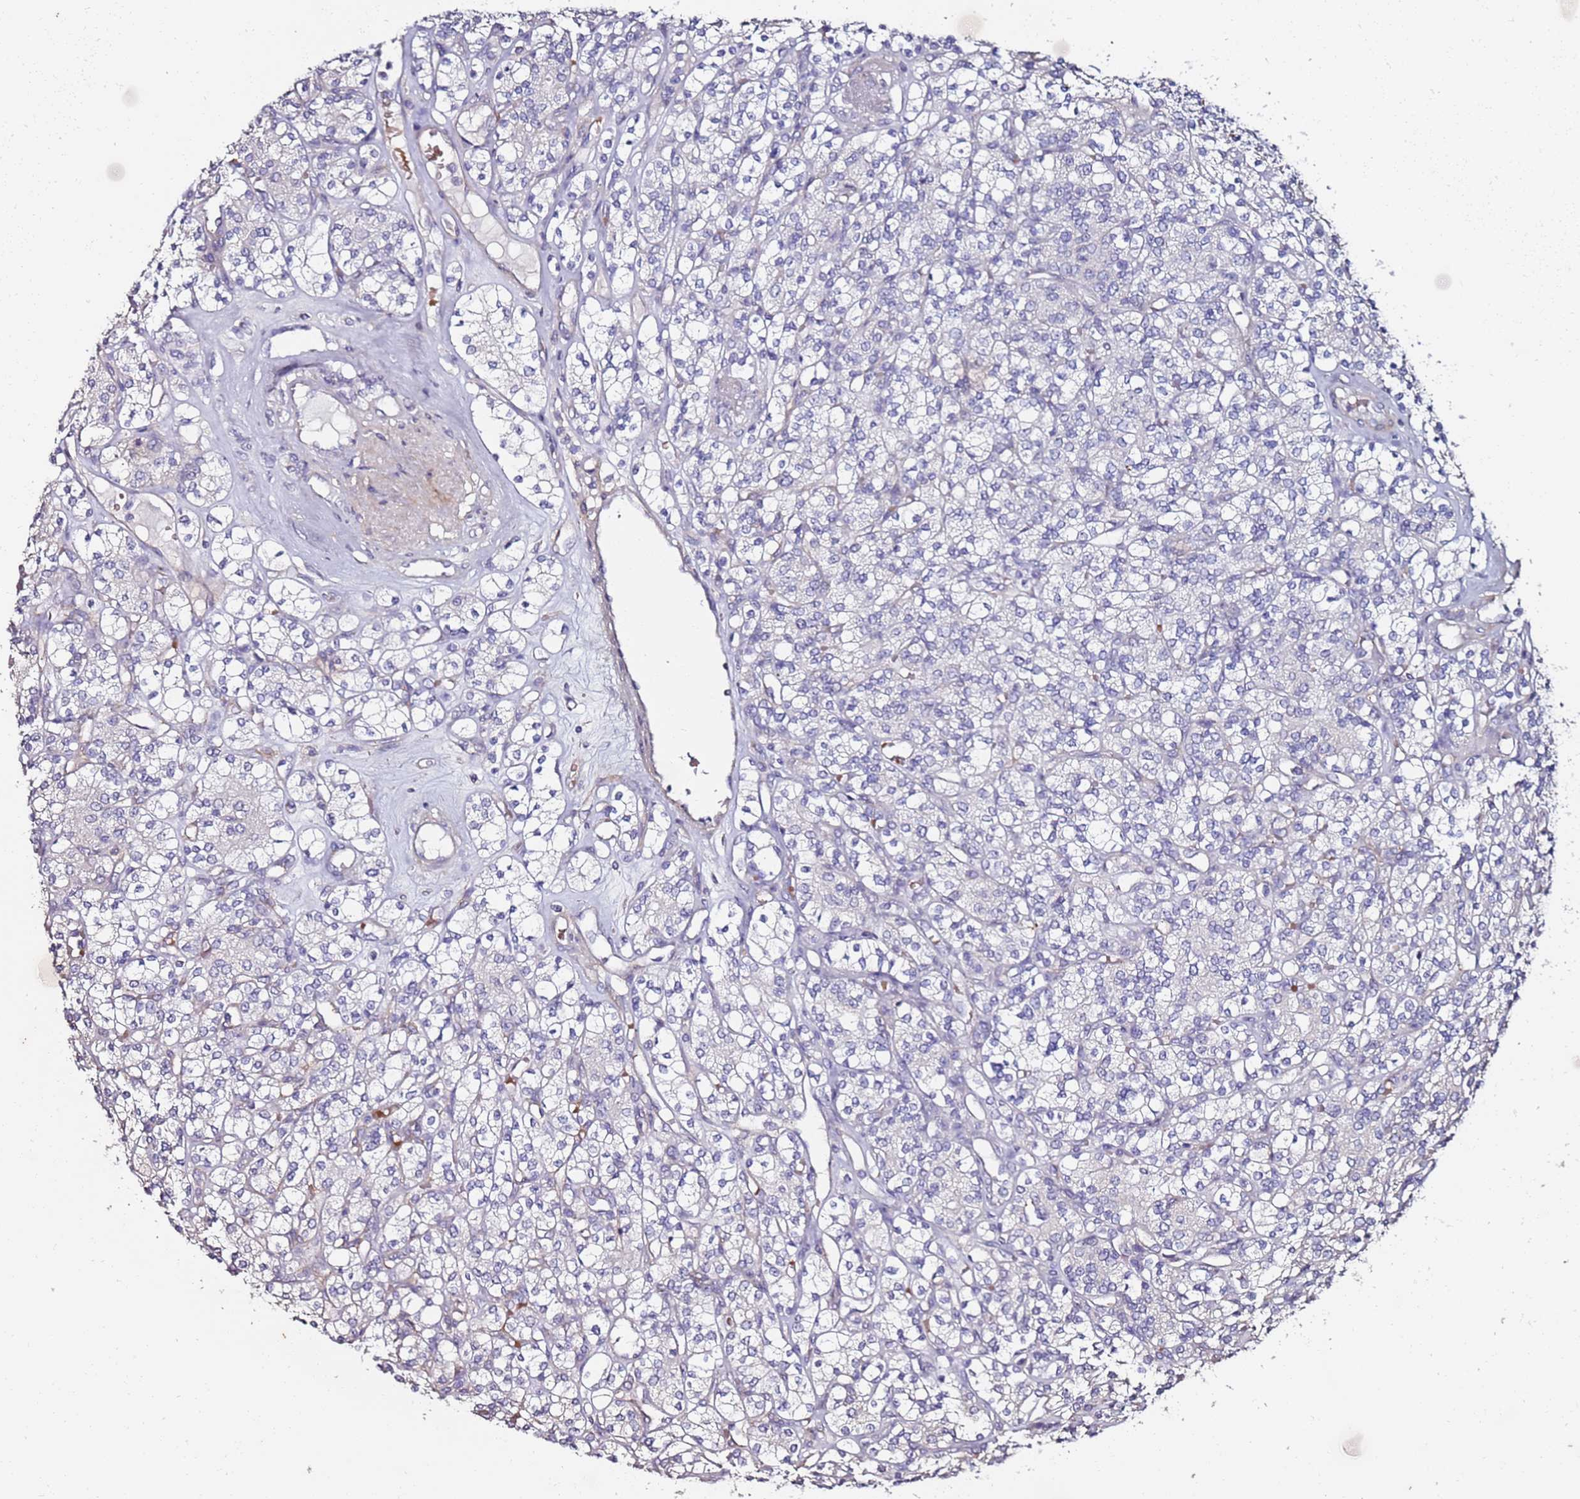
{"staining": {"intensity": "negative", "quantity": "none", "location": "none"}, "tissue": "renal cancer", "cell_type": "Tumor cells", "image_type": "cancer", "snomed": [{"axis": "morphology", "description": "Adenocarcinoma, NOS"}, {"axis": "topography", "description": "Kidney"}], "caption": "A histopathology image of human adenocarcinoma (renal) is negative for staining in tumor cells.", "gene": "C3orf80", "patient": {"sex": "male", "age": 77}}